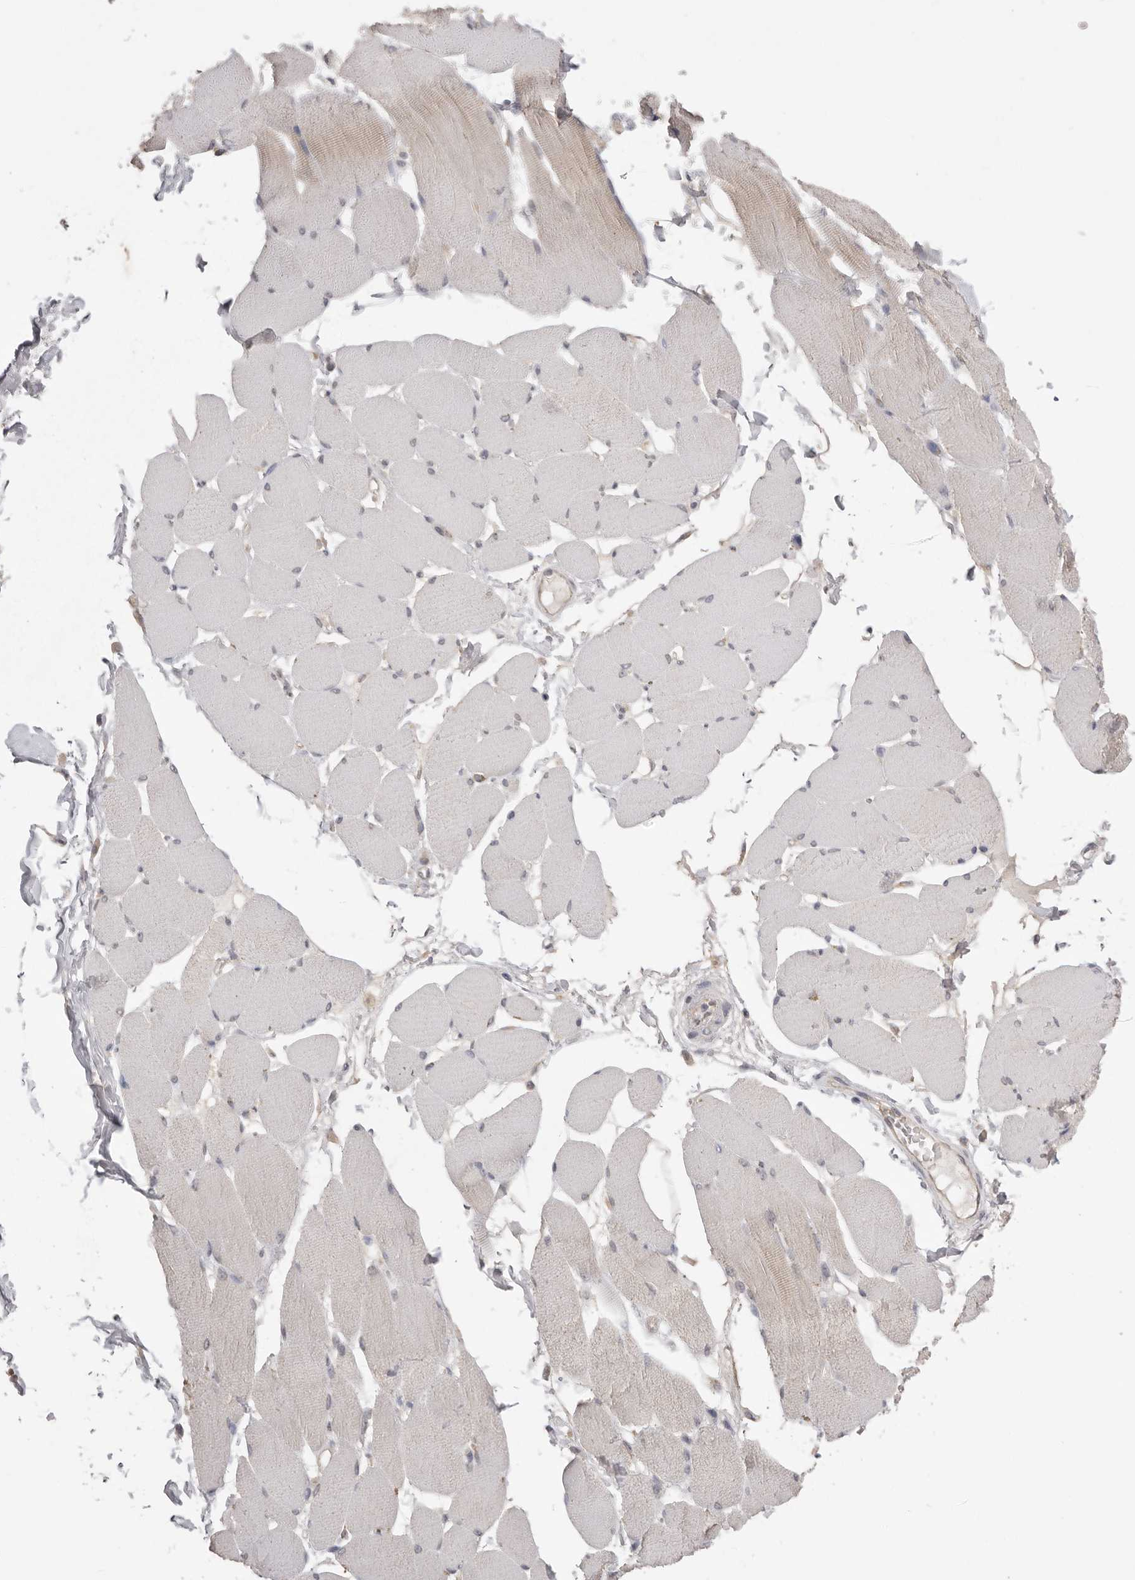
{"staining": {"intensity": "weak", "quantity": "<25%", "location": "cytoplasmic/membranous"}, "tissue": "skeletal muscle", "cell_type": "Myocytes", "image_type": "normal", "snomed": [{"axis": "morphology", "description": "Normal tissue, NOS"}, {"axis": "topography", "description": "Skin"}, {"axis": "topography", "description": "Skeletal muscle"}], "caption": "Immunohistochemistry (IHC) photomicrograph of benign human skeletal muscle stained for a protein (brown), which demonstrates no expression in myocytes. The staining is performed using DAB (3,3'-diaminobenzidine) brown chromogen with nuclei counter-stained in using hematoxylin.", "gene": "TLR3", "patient": {"sex": "male", "age": 83}}